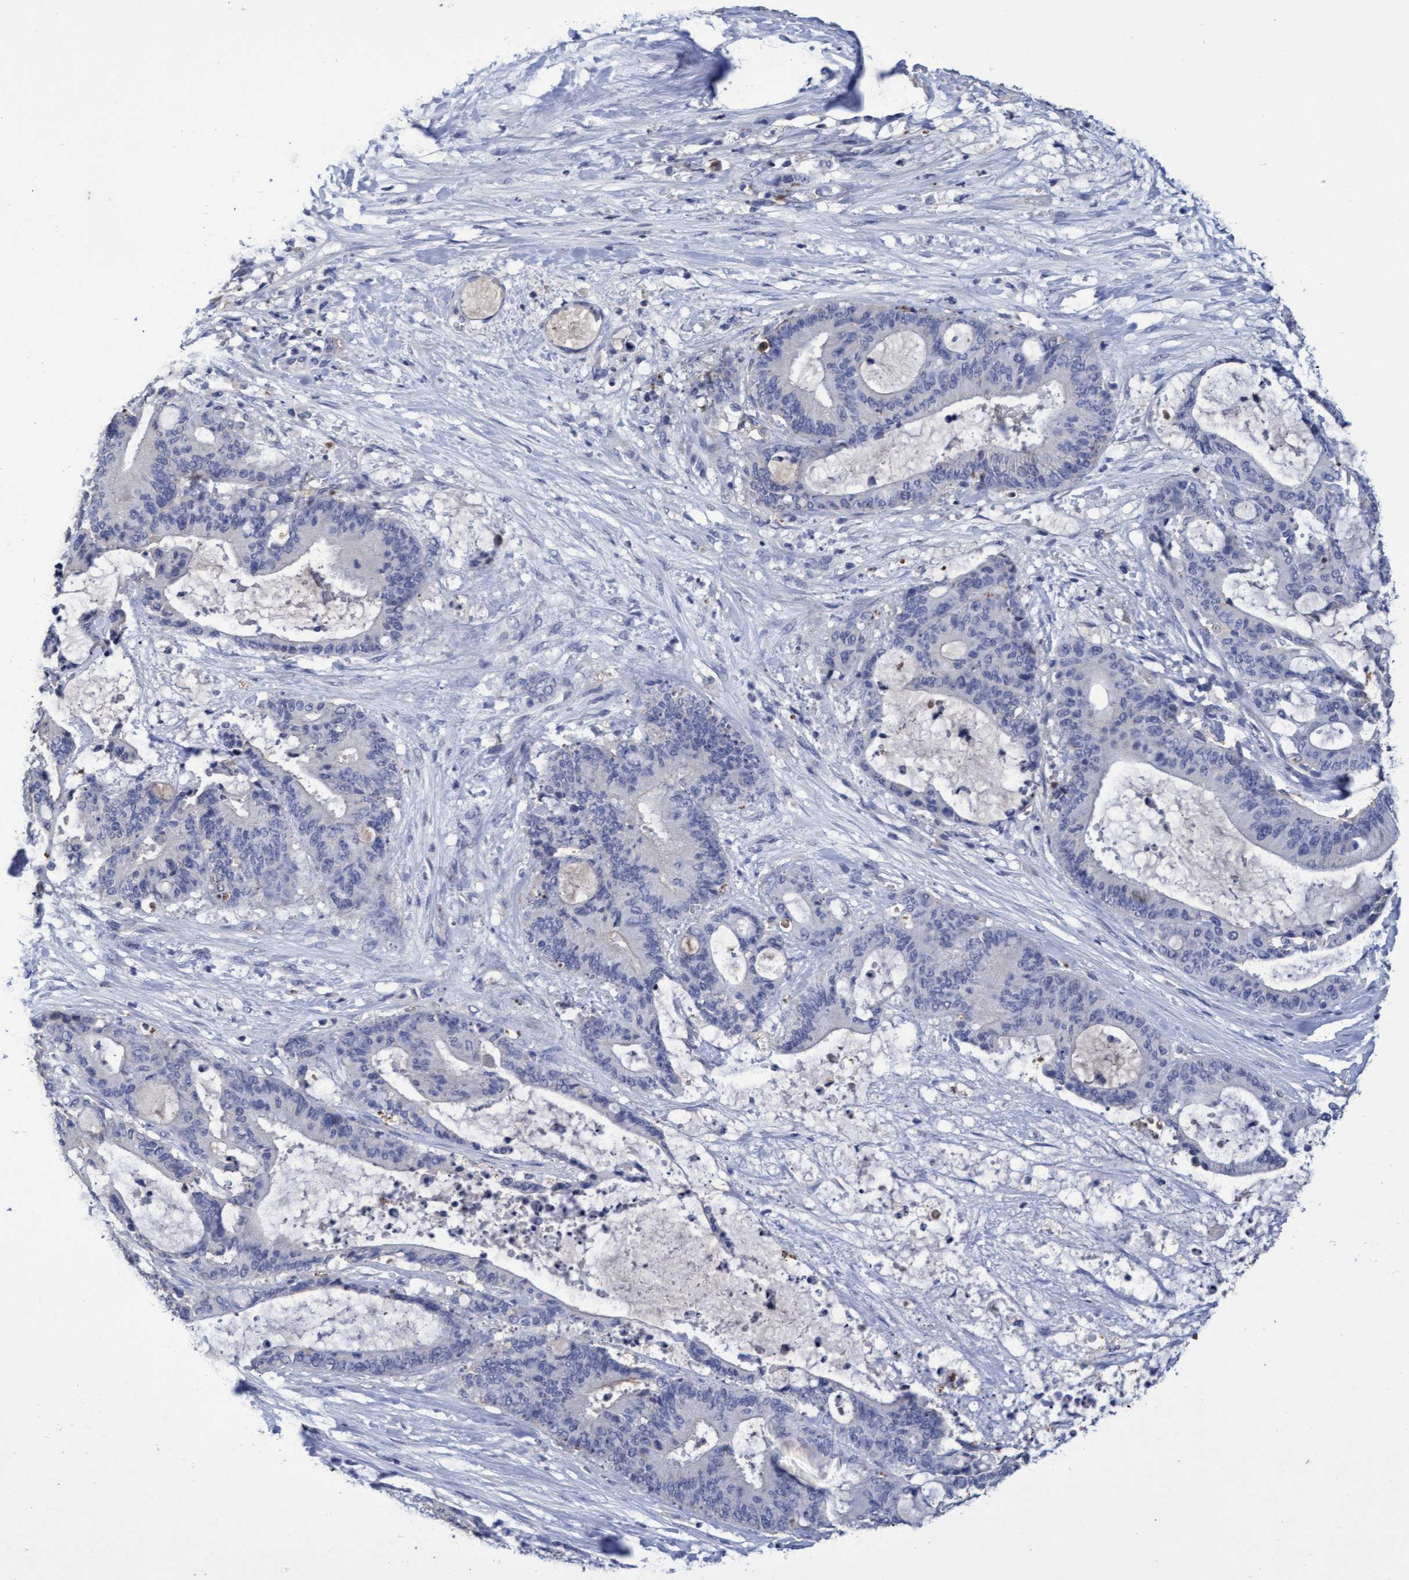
{"staining": {"intensity": "negative", "quantity": "none", "location": "none"}, "tissue": "liver cancer", "cell_type": "Tumor cells", "image_type": "cancer", "snomed": [{"axis": "morphology", "description": "Normal tissue, NOS"}, {"axis": "morphology", "description": "Cholangiocarcinoma"}, {"axis": "topography", "description": "Liver"}, {"axis": "topography", "description": "Peripheral nerve tissue"}], "caption": "This is a image of IHC staining of liver cancer, which shows no staining in tumor cells. Nuclei are stained in blue.", "gene": "GPR39", "patient": {"sex": "female", "age": 73}}